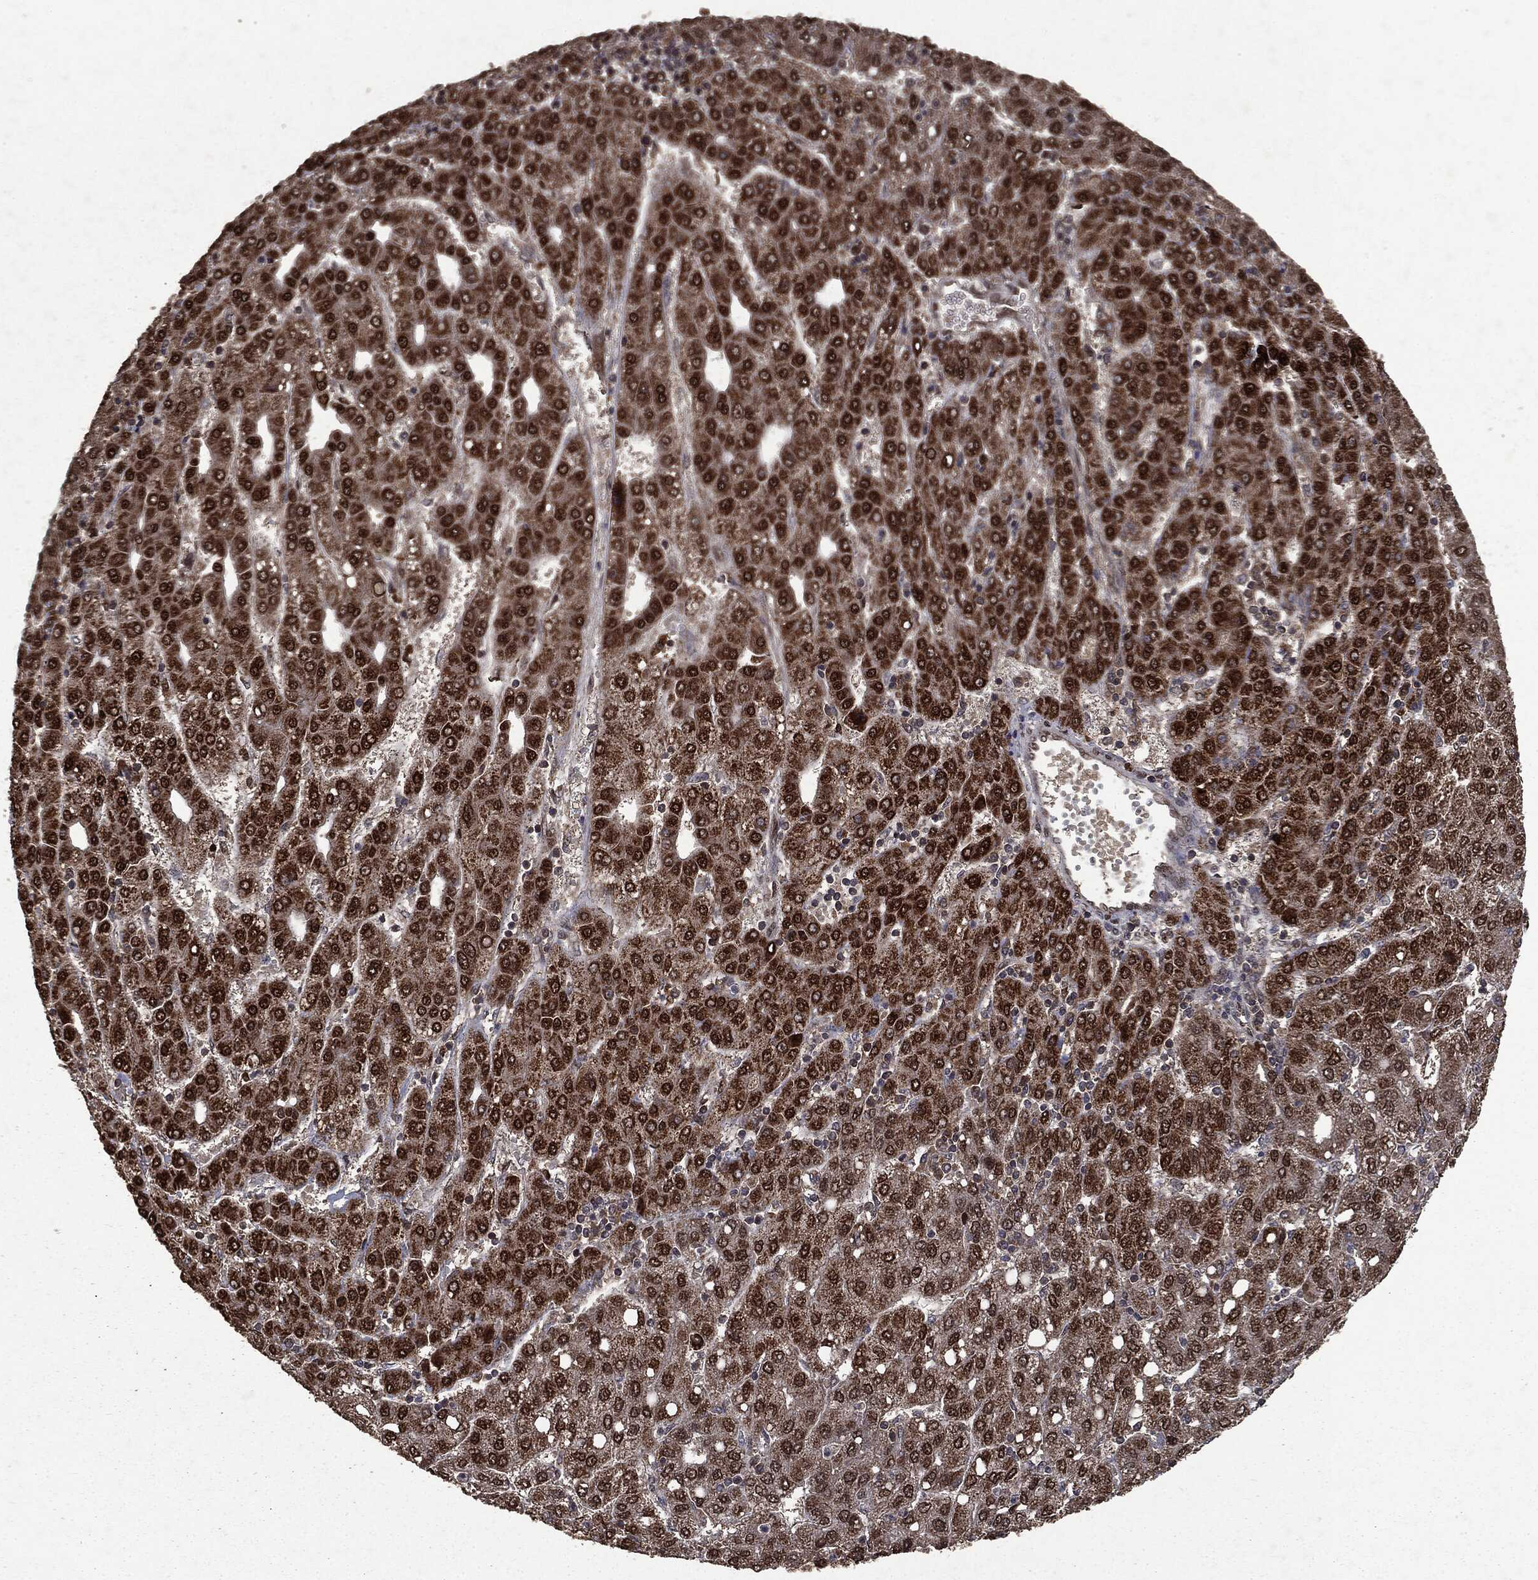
{"staining": {"intensity": "strong", "quantity": ">75%", "location": "cytoplasmic/membranous,nuclear"}, "tissue": "liver cancer", "cell_type": "Tumor cells", "image_type": "cancer", "snomed": [{"axis": "morphology", "description": "Carcinoma, Hepatocellular, NOS"}, {"axis": "topography", "description": "Liver"}], "caption": "The image displays a brown stain indicating the presence of a protein in the cytoplasmic/membranous and nuclear of tumor cells in liver cancer (hepatocellular carcinoma).", "gene": "PPP6R2", "patient": {"sex": "male", "age": 65}}